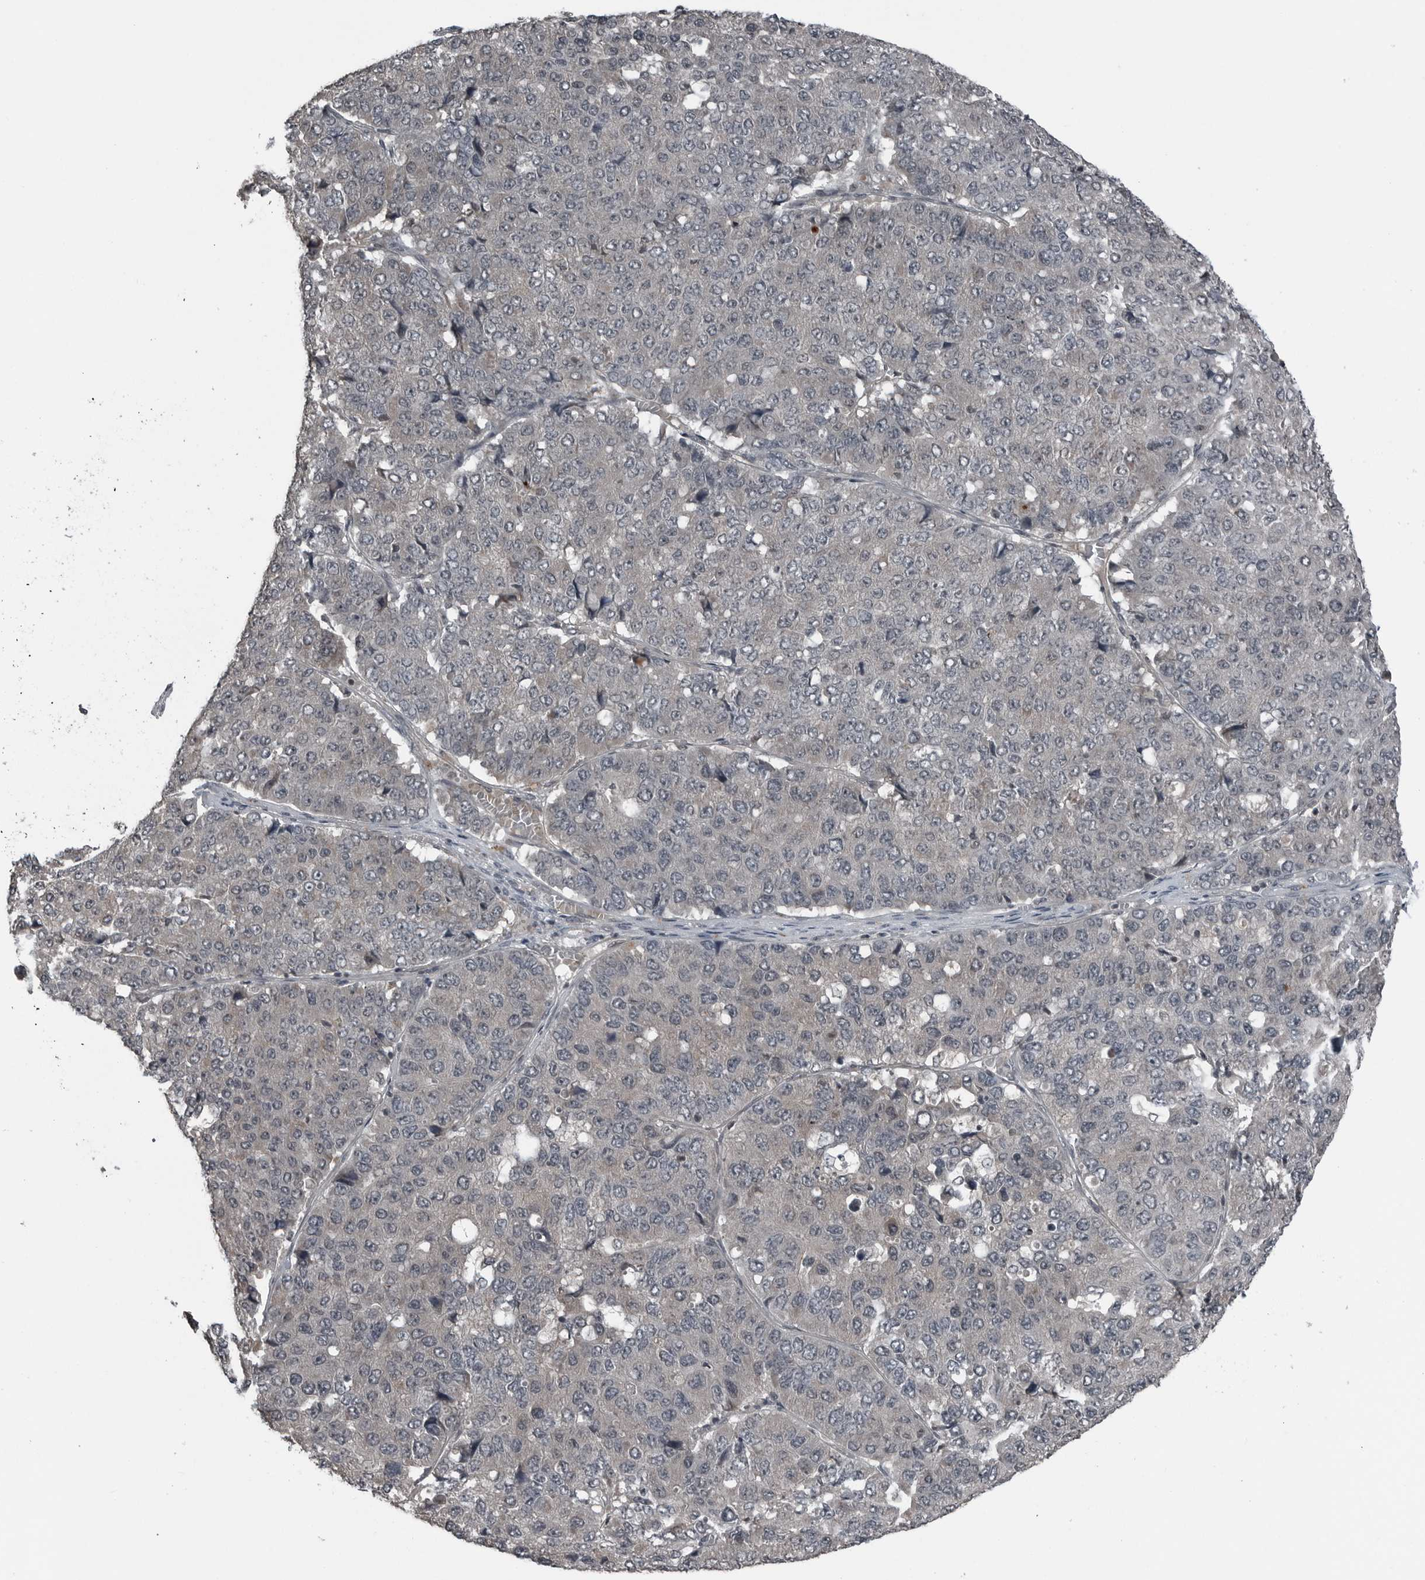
{"staining": {"intensity": "negative", "quantity": "none", "location": "none"}, "tissue": "pancreatic cancer", "cell_type": "Tumor cells", "image_type": "cancer", "snomed": [{"axis": "morphology", "description": "Adenocarcinoma, NOS"}, {"axis": "topography", "description": "Pancreas"}], "caption": "Tumor cells are negative for brown protein staining in pancreatic cancer (adenocarcinoma).", "gene": "GAK", "patient": {"sex": "male", "age": 50}}